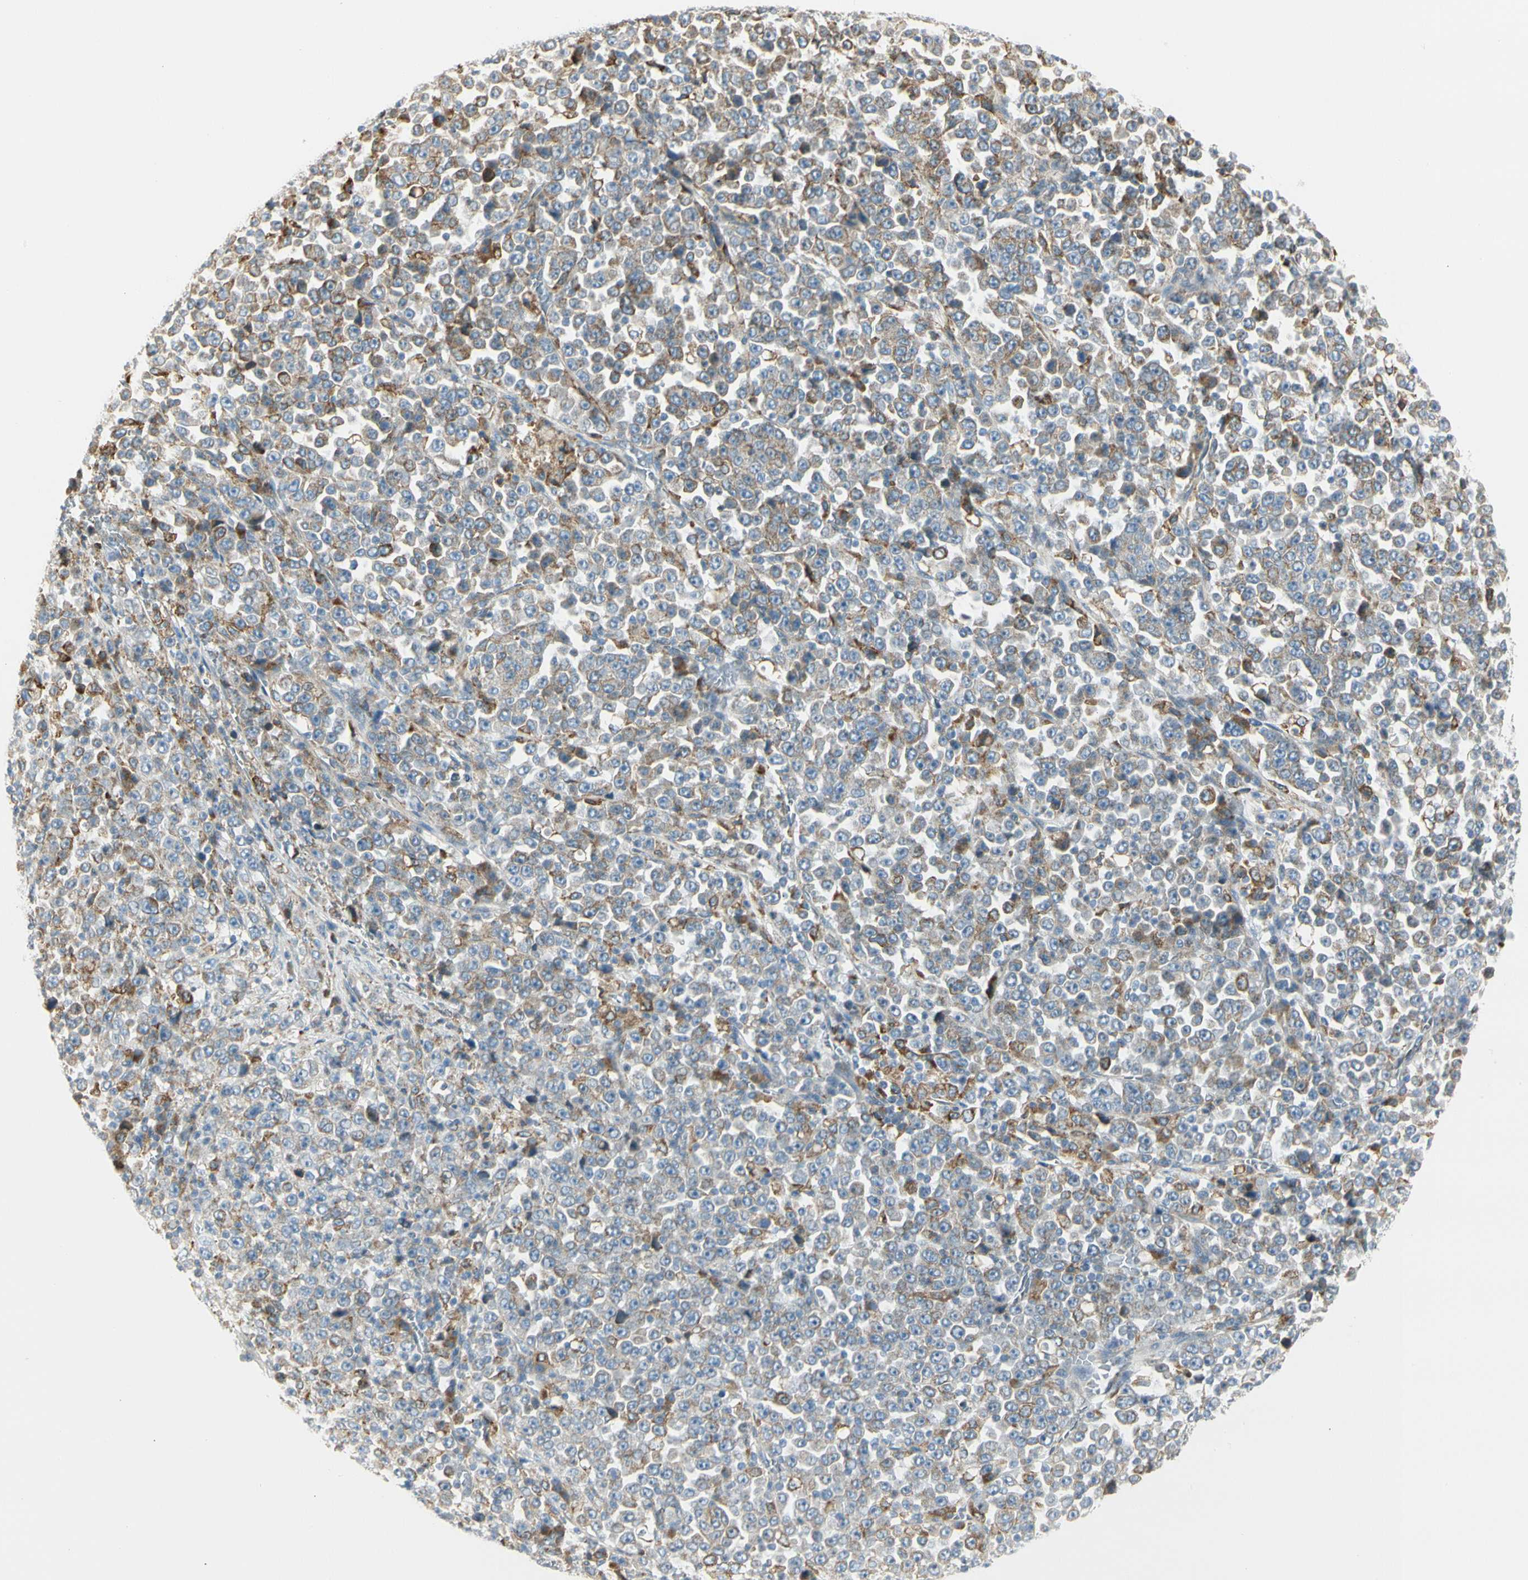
{"staining": {"intensity": "weak", "quantity": "<25%", "location": "cytoplasmic/membranous"}, "tissue": "stomach cancer", "cell_type": "Tumor cells", "image_type": "cancer", "snomed": [{"axis": "morphology", "description": "Normal tissue, NOS"}, {"axis": "morphology", "description": "Adenocarcinoma, NOS"}, {"axis": "topography", "description": "Stomach, upper"}, {"axis": "topography", "description": "Stomach"}], "caption": "DAB (3,3'-diaminobenzidine) immunohistochemical staining of adenocarcinoma (stomach) reveals no significant positivity in tumor cells.", "gene": "TNFSF11", "patient": {"sex": "male", "age": 59}}